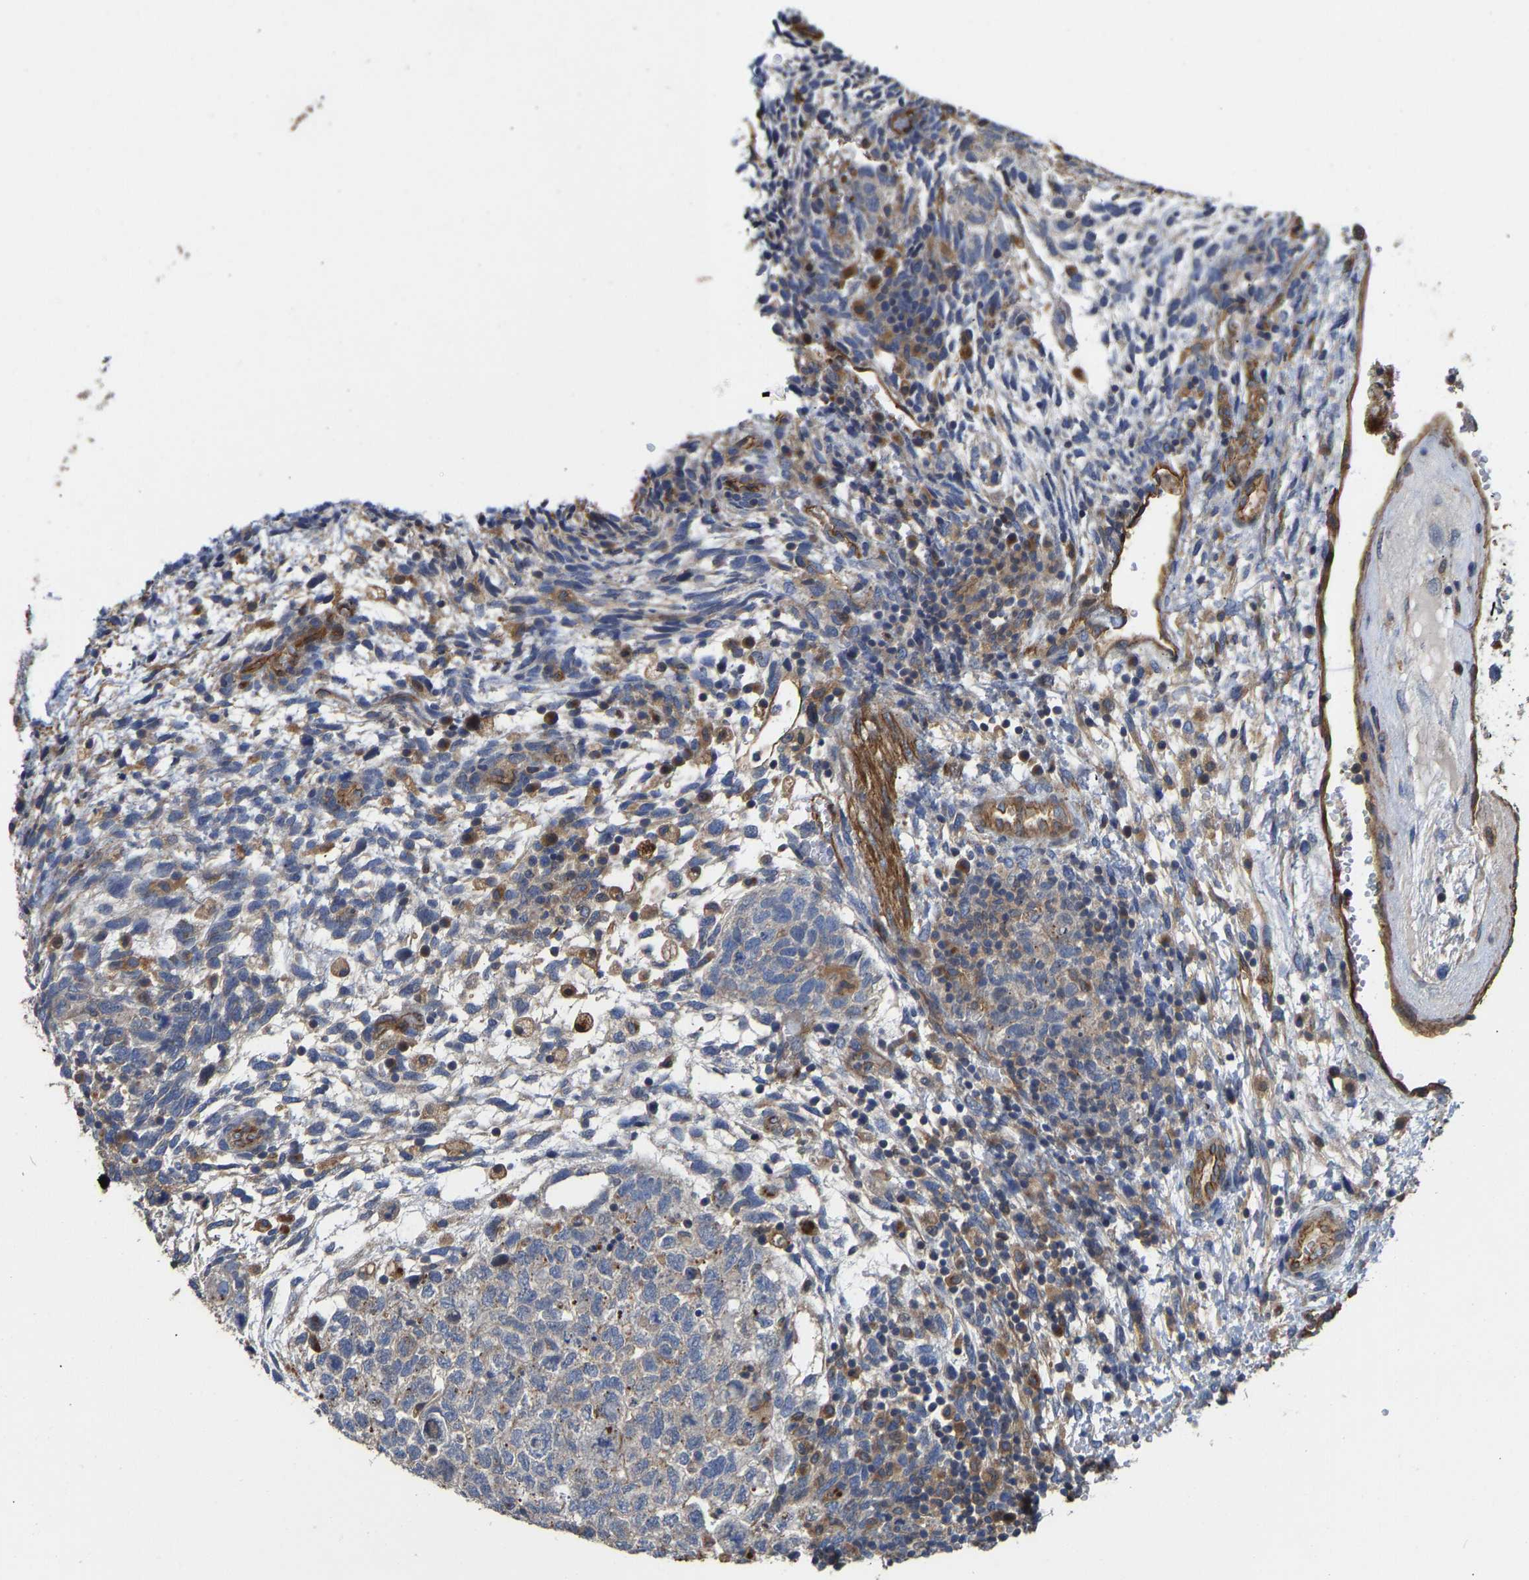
{"staining": {"intensity": "negative", "quantity": "none", "location": "none"}, "tissue": "testis cancer", "cell_type": "Tumor cells", "image_type": "cancer", "snomed": [{"axis": "morphology", "description": "Carcinoma, Embryonal, NOS"}, {"axis": "topography", "description": "Testis"}], "caption": "Protein analysis of testis embryonal carcinoma displays no significant expression in tumor cells.", "gene": "ELMO2", "patient": {"sex": "male", "age": 36}}